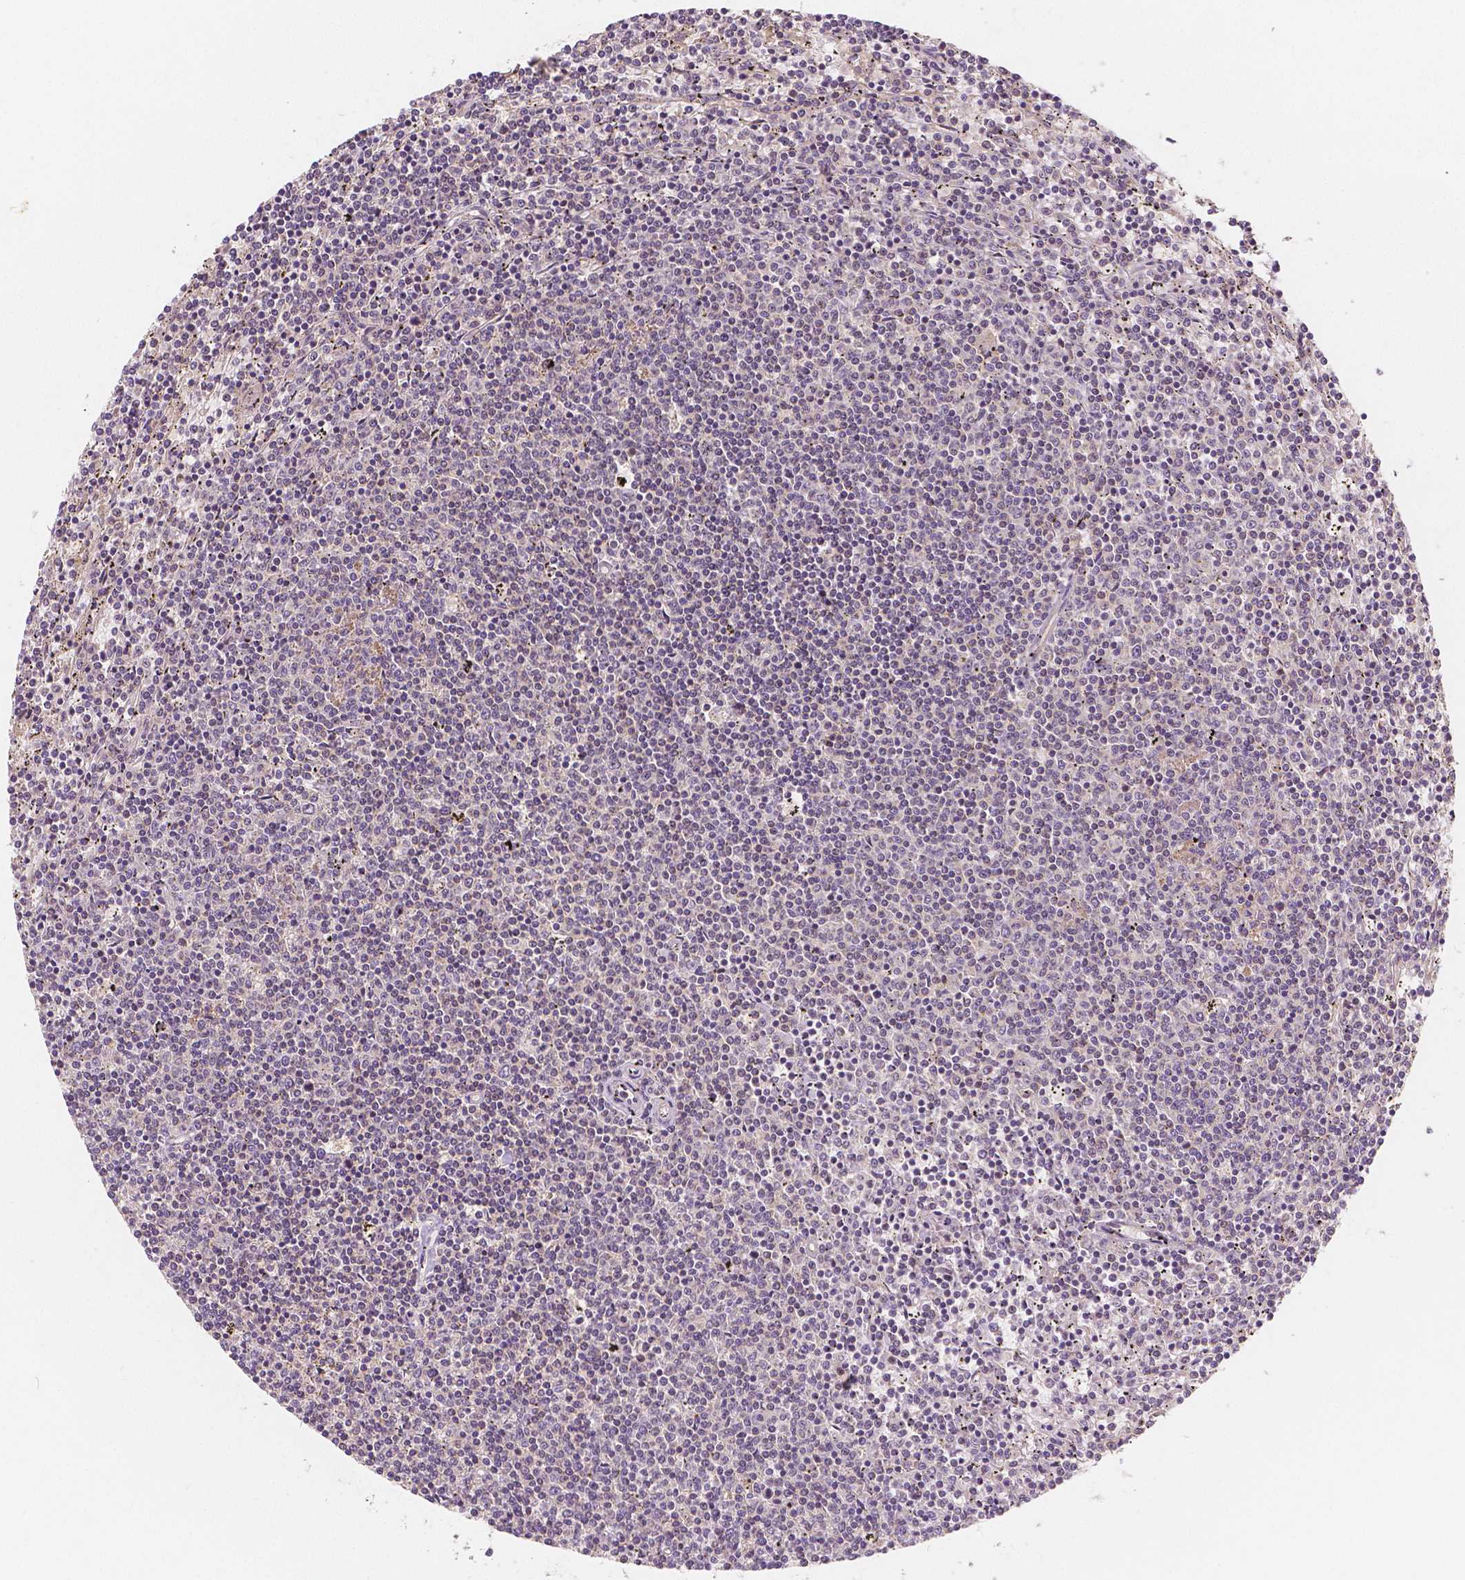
{"staining": {"intensity": "negative", "quantity": "none", "location": "none"}, "tissue": "lymphoma", "cell_type": "Tumor cells", "image_type": "cancer", "snomed": [{"axis": "morphology", "description": "Malignant lymphoma, non-Hodgkin's type, Low grade"}, {"axis": "topography", "description": "Spleen"}], "caption": "This is an immunohistochemistry (IHC) image of human lymphoma. There is no staining in tumor cells.", "gene": "SNX12", "patient": {"sex": "female", "age": 50}}